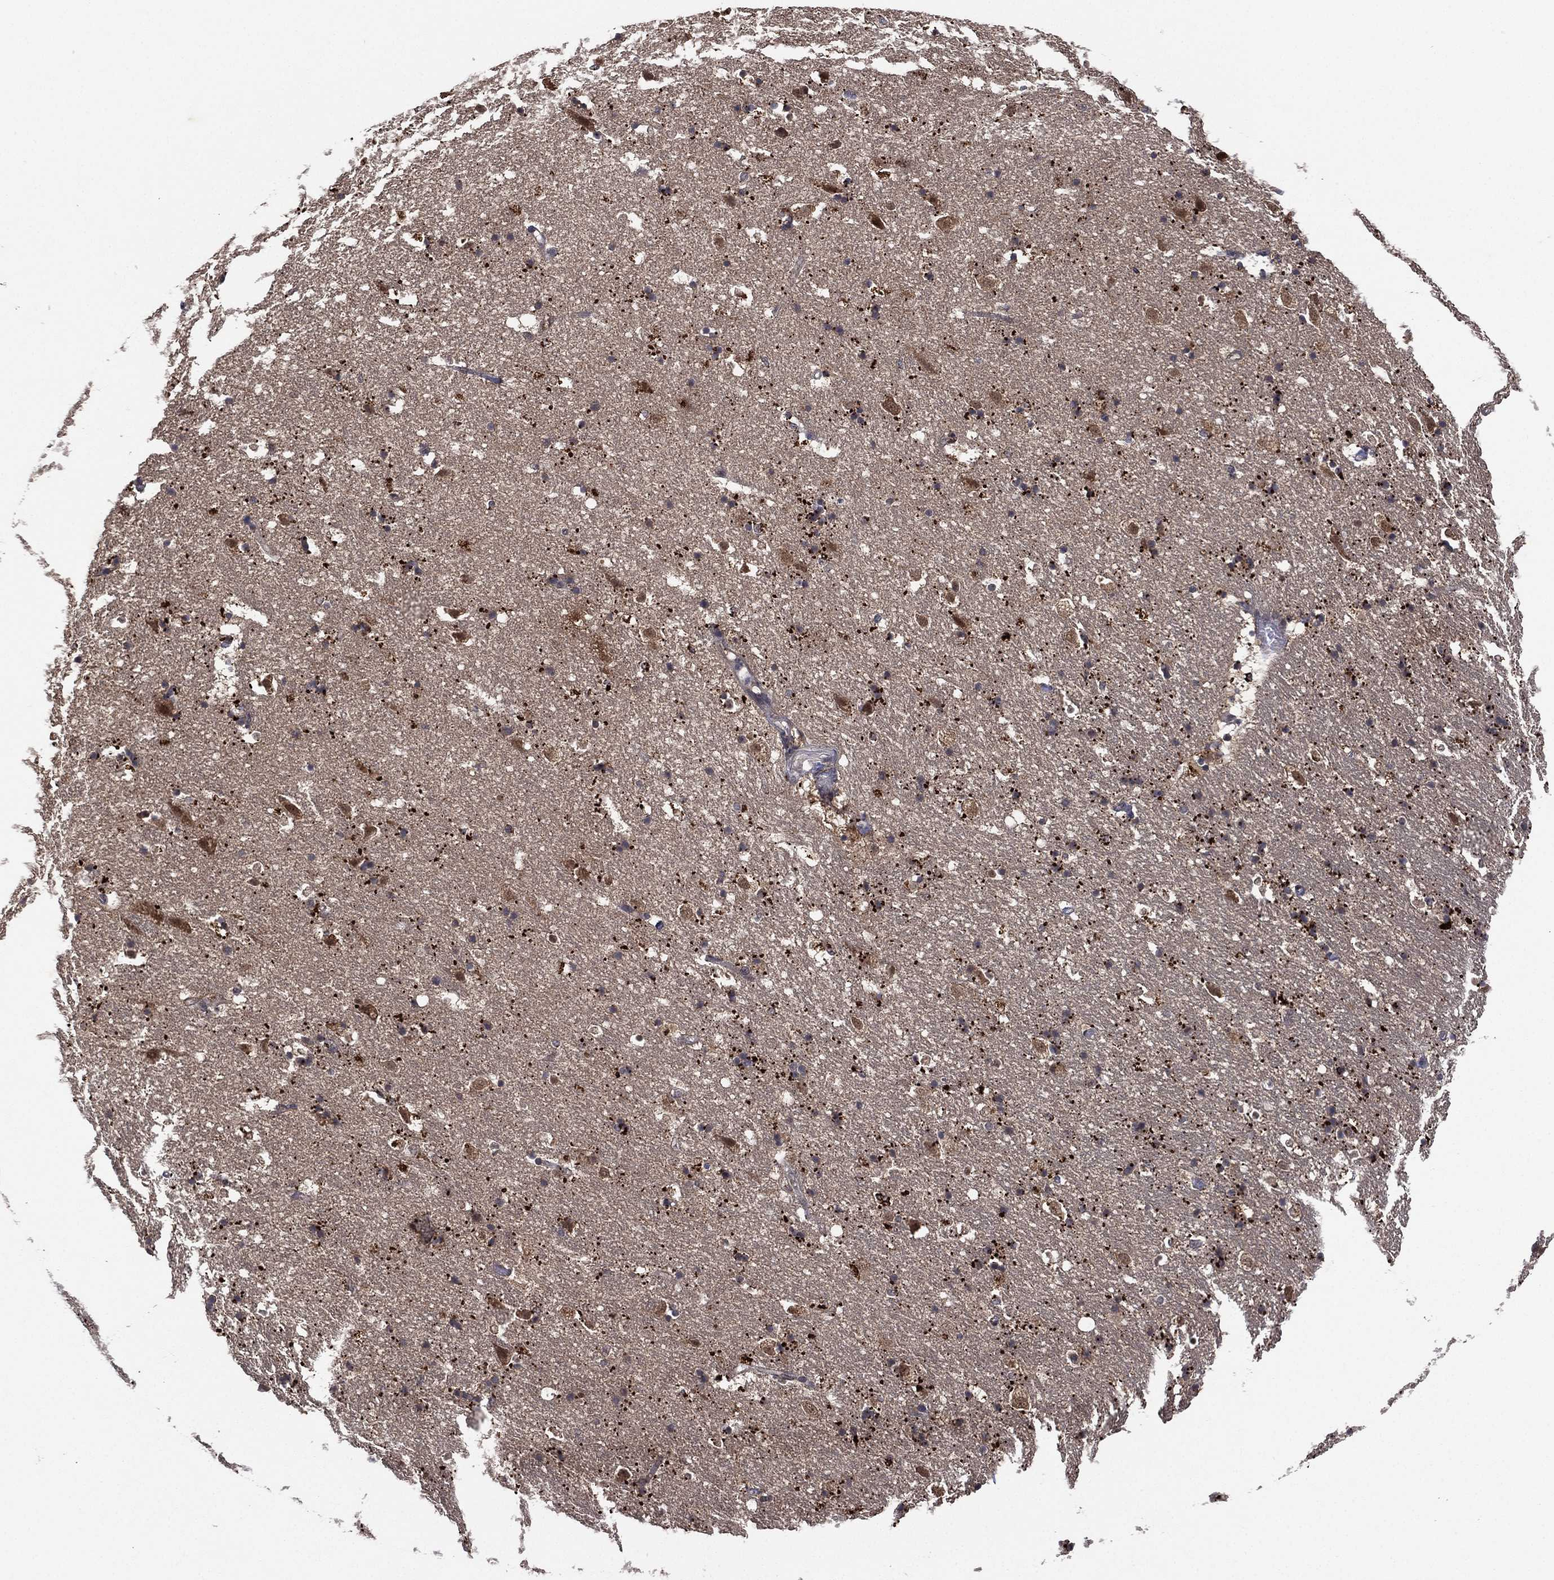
{"staining": {"intensity": "negative", "quantity": "none", "location": "none"}, "tissue": "hippocampus", "cell_type": "Glial cells", "image_type": "normal", "snomed": [{"axis": "morphology", "description": "Normal tissue, NOS"}, {"axis": "topography", "description": "Hippocampus"}], "caption": "IHC of normal human hippocampus displays no staining in glial cells. (DAB immunohistochemistry, high magnification).", "gene": "ATG4B", "patient": {"sex": "male", "age": 49}}